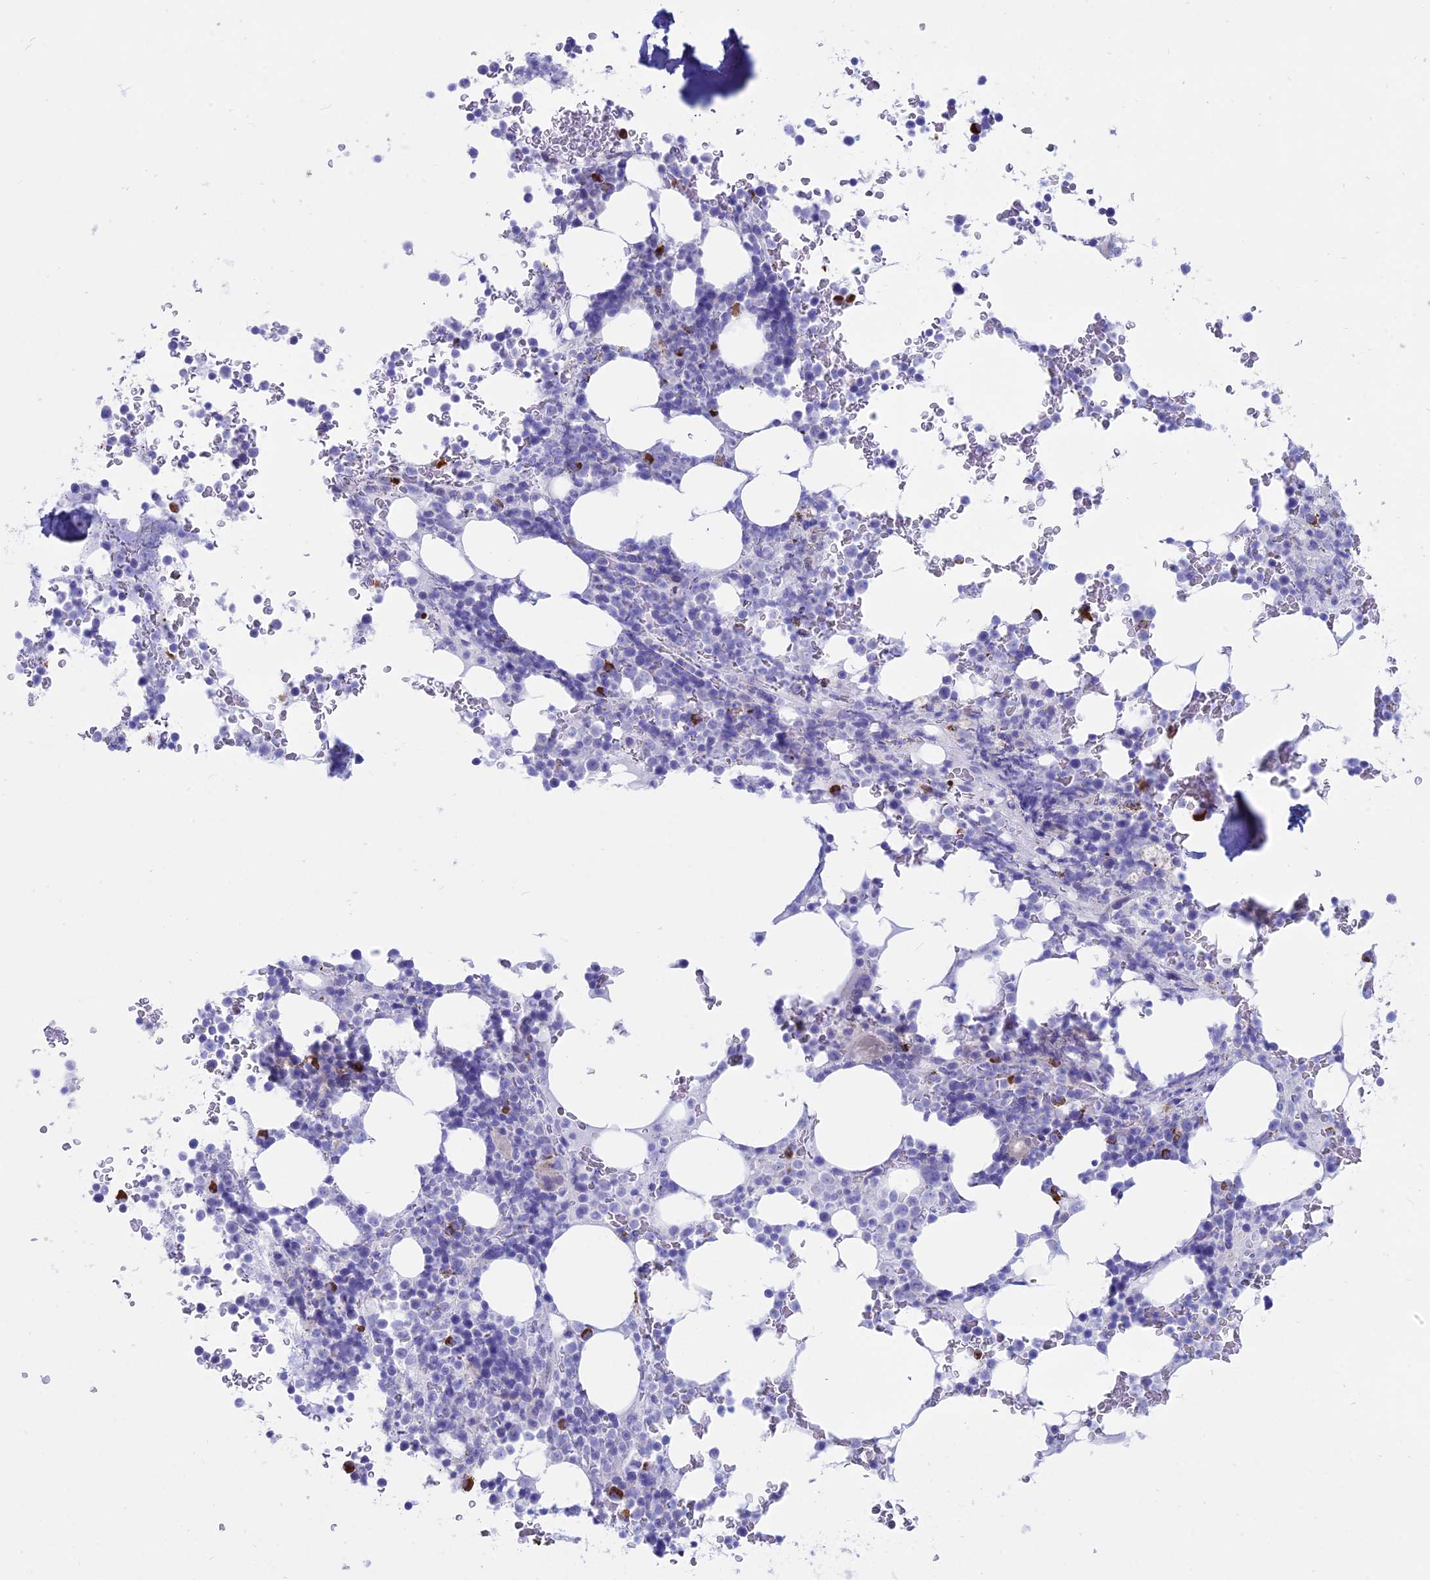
{"staining": {"intensity": "strong", "quantity": "<25%", "location": "cytoplasmic/membranous"}, "tissue": "bone marrow", "cell_type": "Hematopoietic cells", "image_type": "normal", "snomed": [{"axis": "morphology", "description": "Normal tissue, NOS"}, {"axis": "topography", "description": "Bone marrow"}], "caption": "The image exhibits staining of unremarkable bone marrow, revealing strong cytoplasmic/membranous protein positivity (brown color) within hematopoietic cells. The protein is shown in brown color, while the nuclei are stained blue.", "gene": "OR2AE1", "patient": {"sex": "male", "age": 58}}